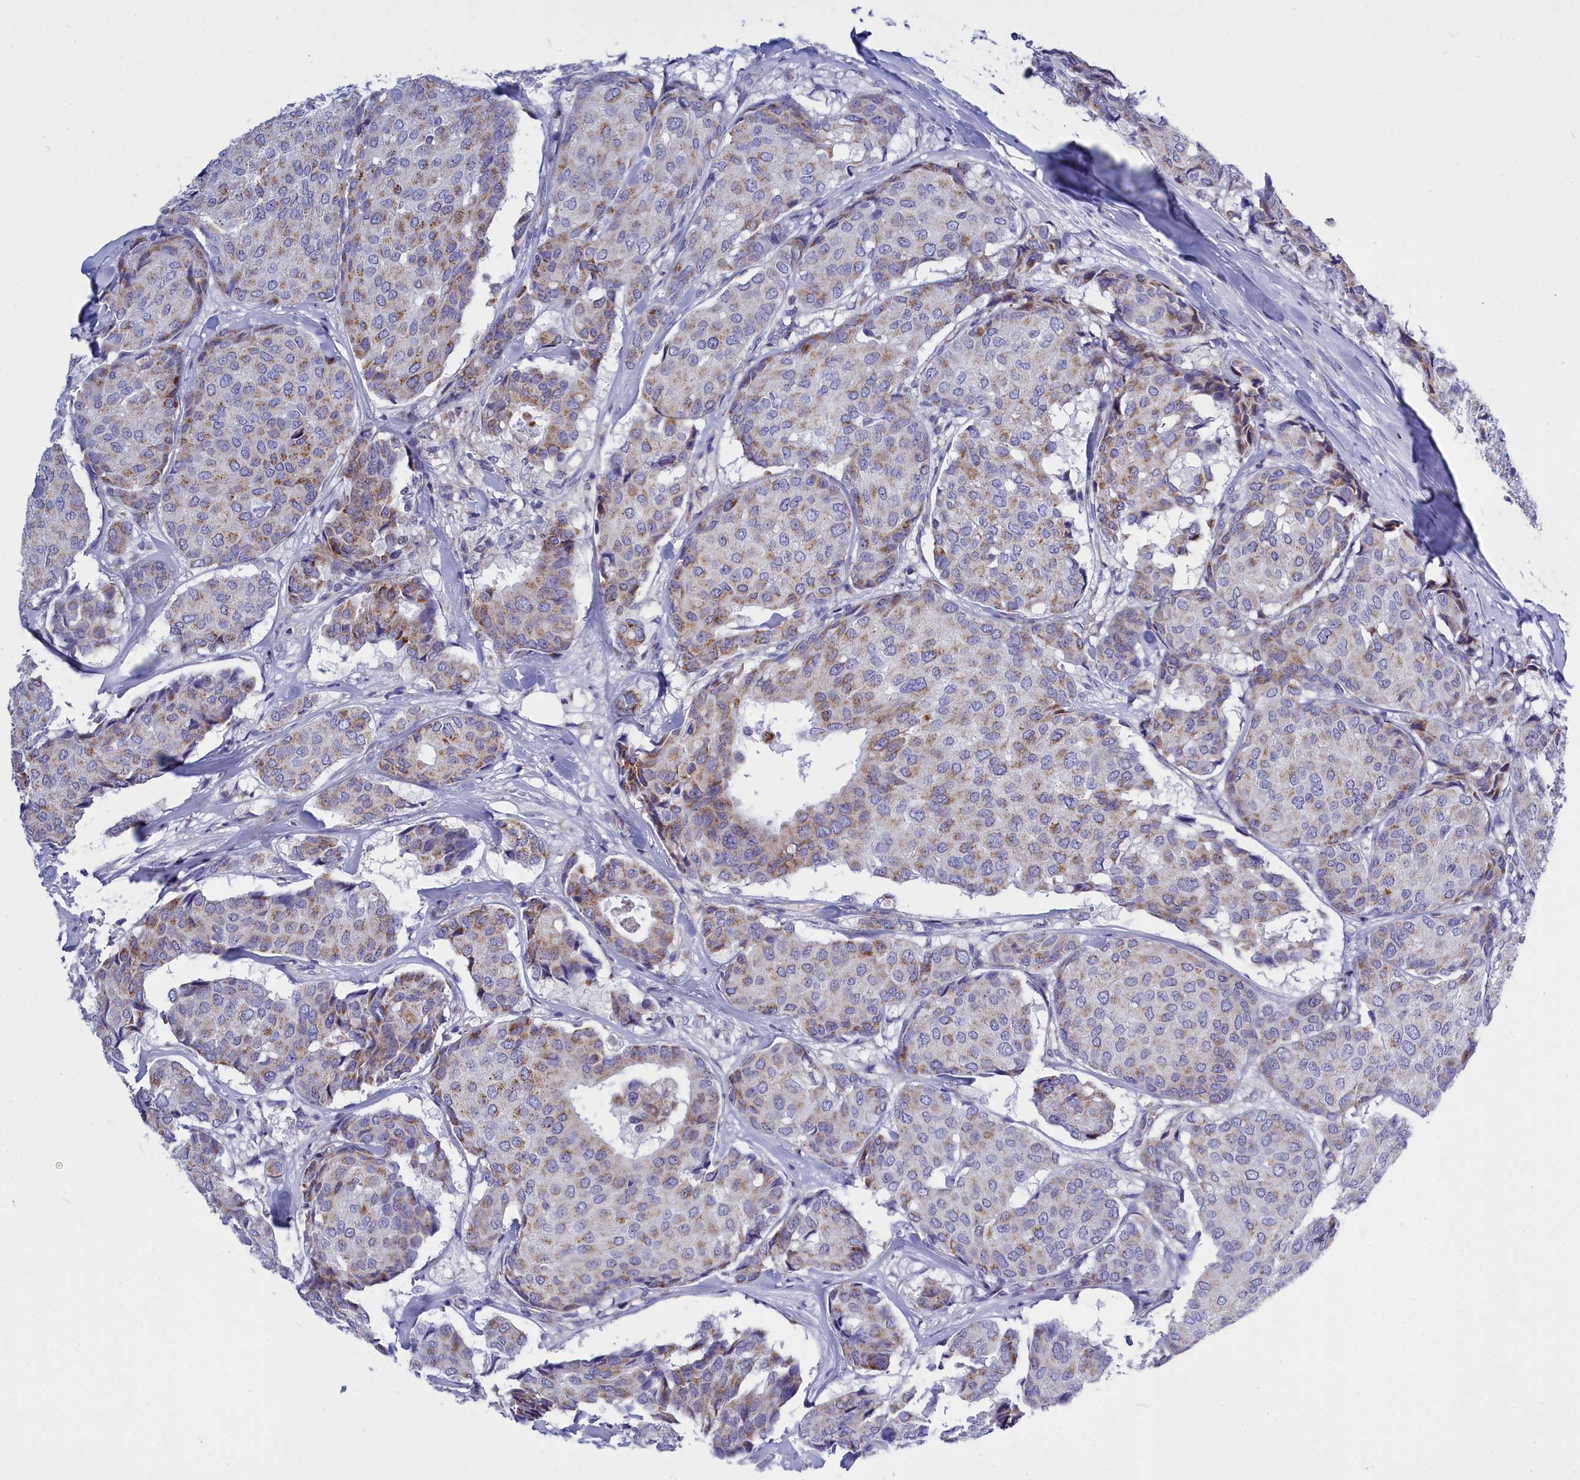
{"staining": {"intensity": "moderate", "quantity": "25%-75%", "location": "cytoplasmic/membranous"}, "tissue": "breast cancer", "cell_type": "Tumor cells", "image_type": "cancer", "snomed": [{"axis": "morphology", "description": "Duct carcinoma"}, {"axis": "topography", "description": "Breast"}], "caption": "Breast cancer tissue shows moderate cytoplasmic/membranous positivity in approximately 25%-75% of tumor cells, visualized by immunohistochemistry. Nuclei are stained in blue.", "gene": "CCRL2", "patient": {"sex": "female", "age": 75}}